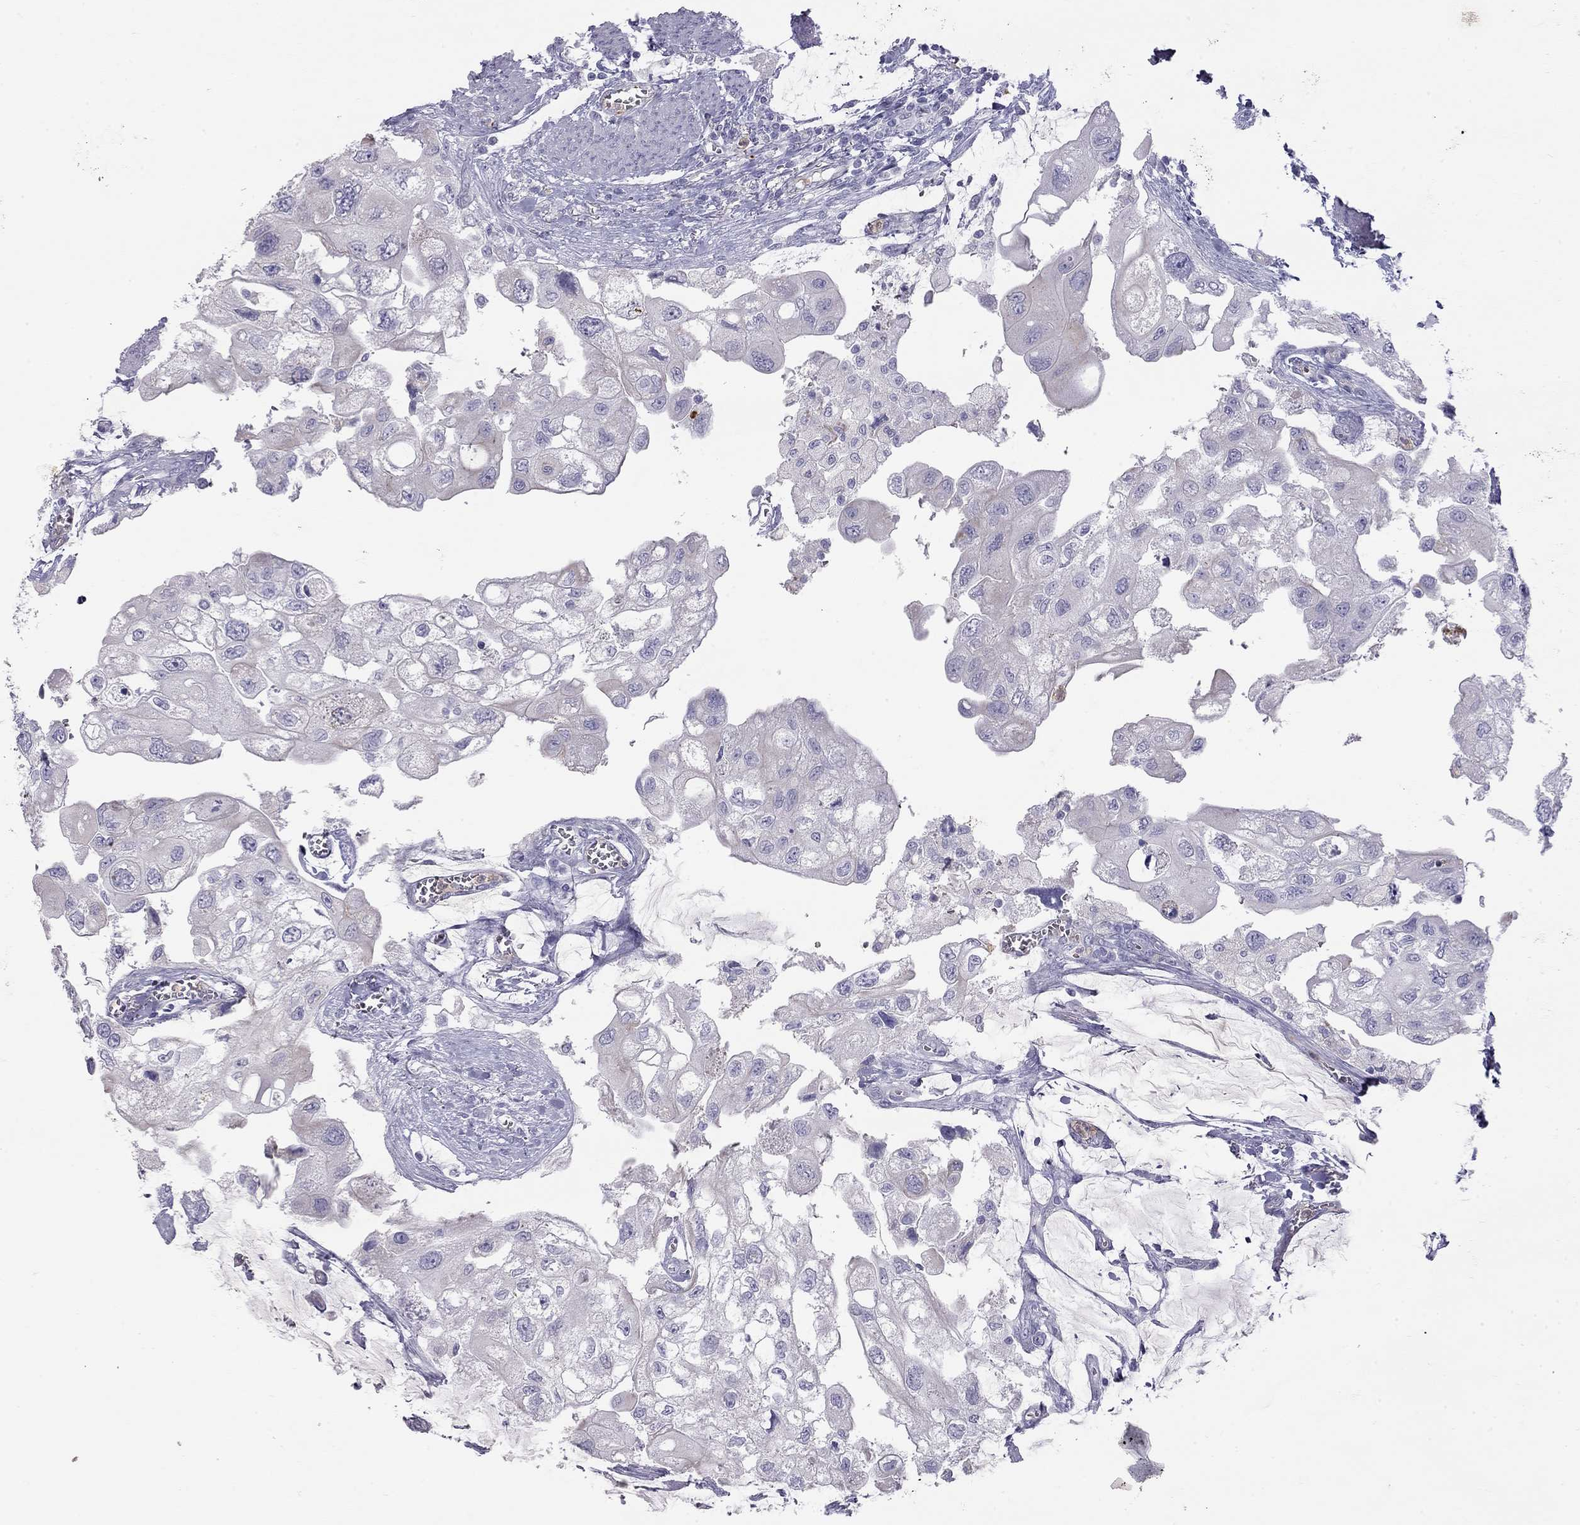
{"staining": {"intensity": "negative", "quantity": "none", "location": "none"}, "tissue": "urothelial cancer", "cell_type": "Tumor cells", "image_type": "cancer", "snomed": [{"axis": "morphology", "description": "Urothelial carcinoma, High grade"}, {"axis": "topography", "description": "Urinary bladder"}], "caption": "Tumor cells are negative for protein expression in human urothelial carcinoma (high-grade).", "gene": "TDRD6", "patient": {"sex": "male", "age": 59}}